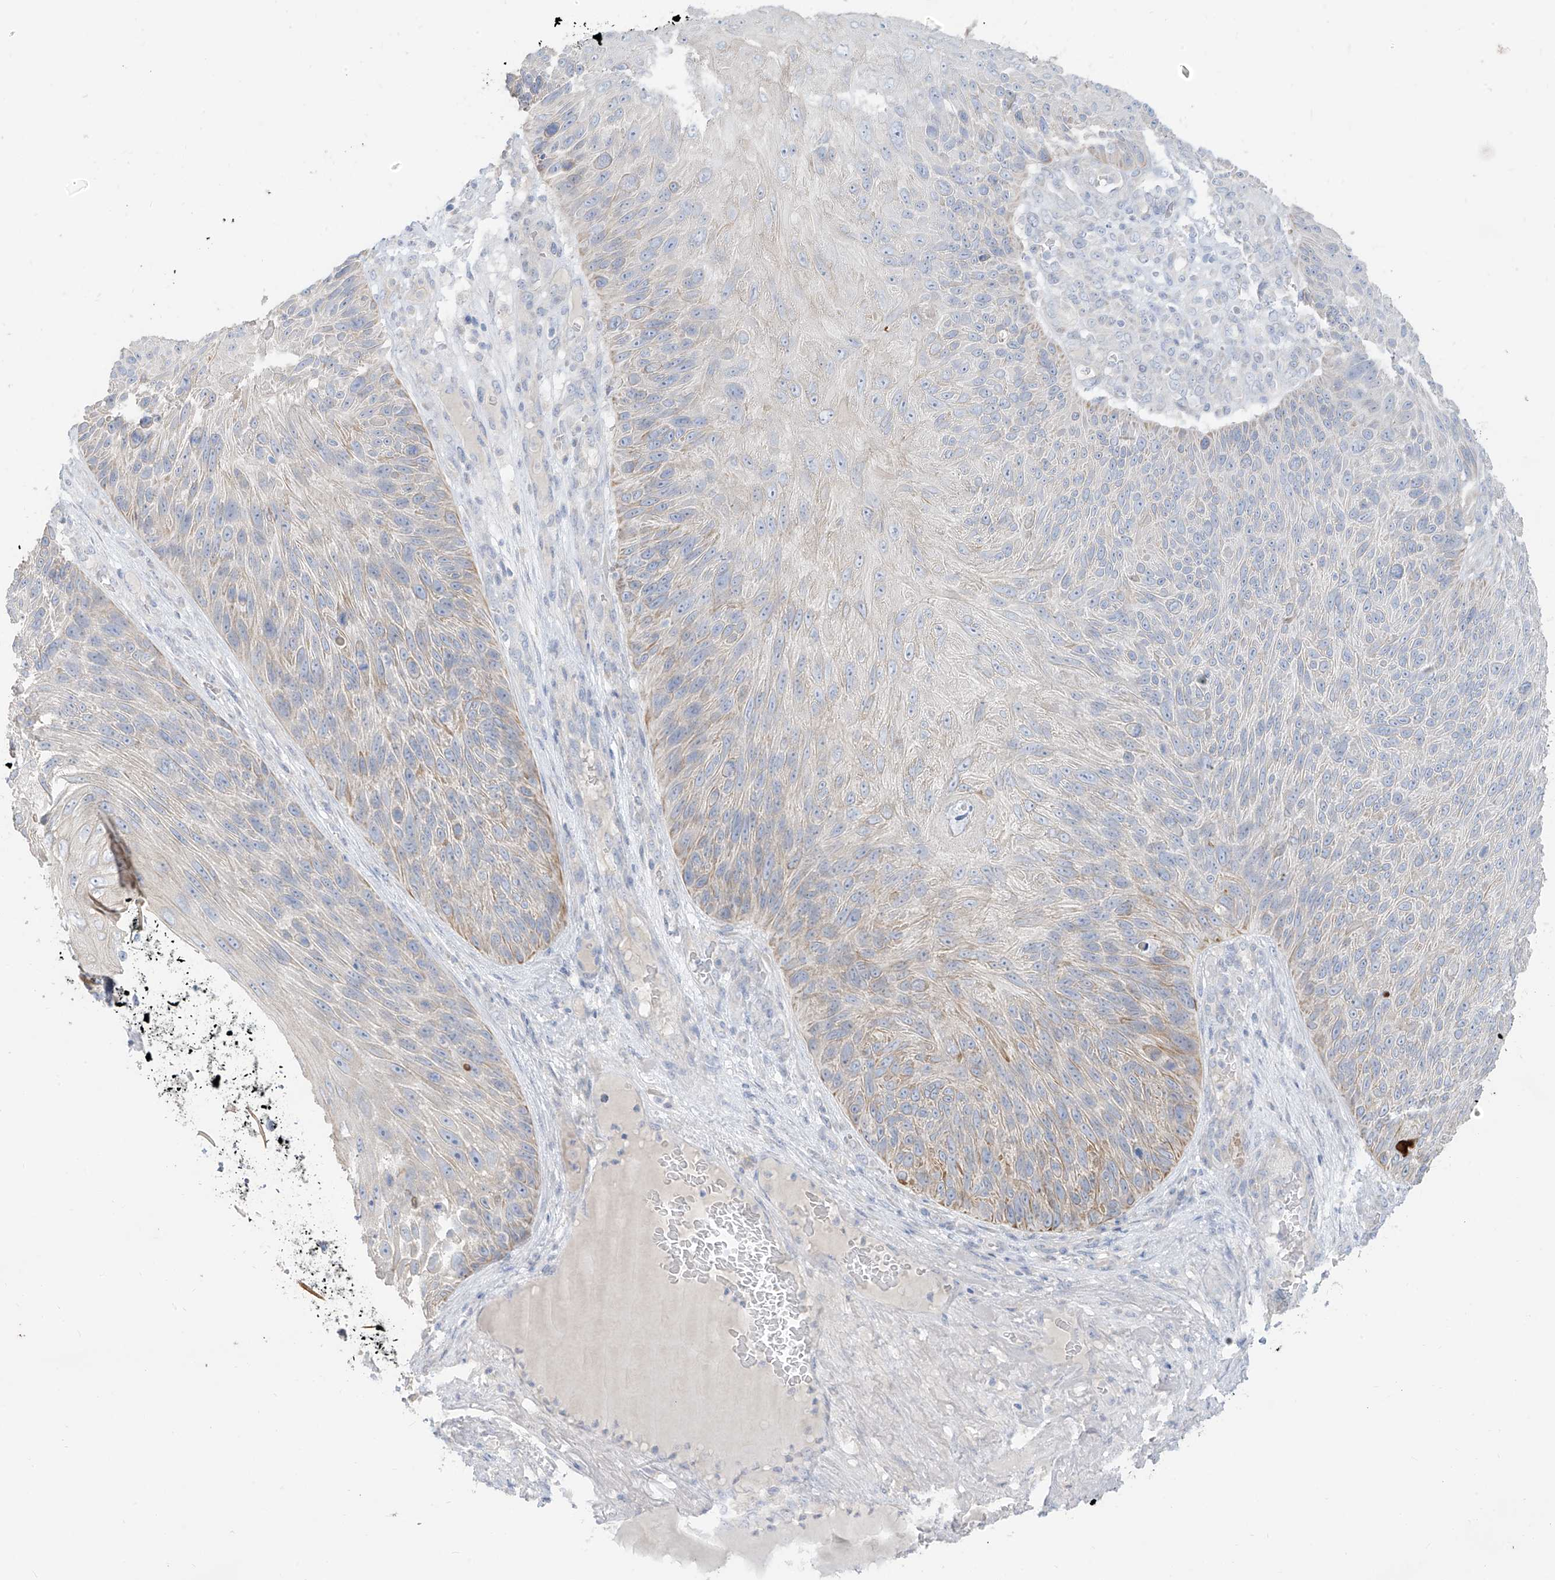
{"staining": {"intensity": "moderate", "quantity": "<25%", "location": "cytoplasmic/membranous"}, "tissue": "skin cancer", "cell_type": "Tumor cells", "image_type": "cancer", "snomed": [{"axis": "morphology", "description": "Squamous cell carcinoma, NOS"}, {"axis": "topography", "description": "Skin"}], "caption": "This is an image of immunohistochemistry (IHC) staining of skin squamous cell carcinoma, which shows moderate positivity in the cytoplasmic/membranous of tumor cells.", "gene": "ARHGEF40", "patient": {"sex": "female", "age": 88}}